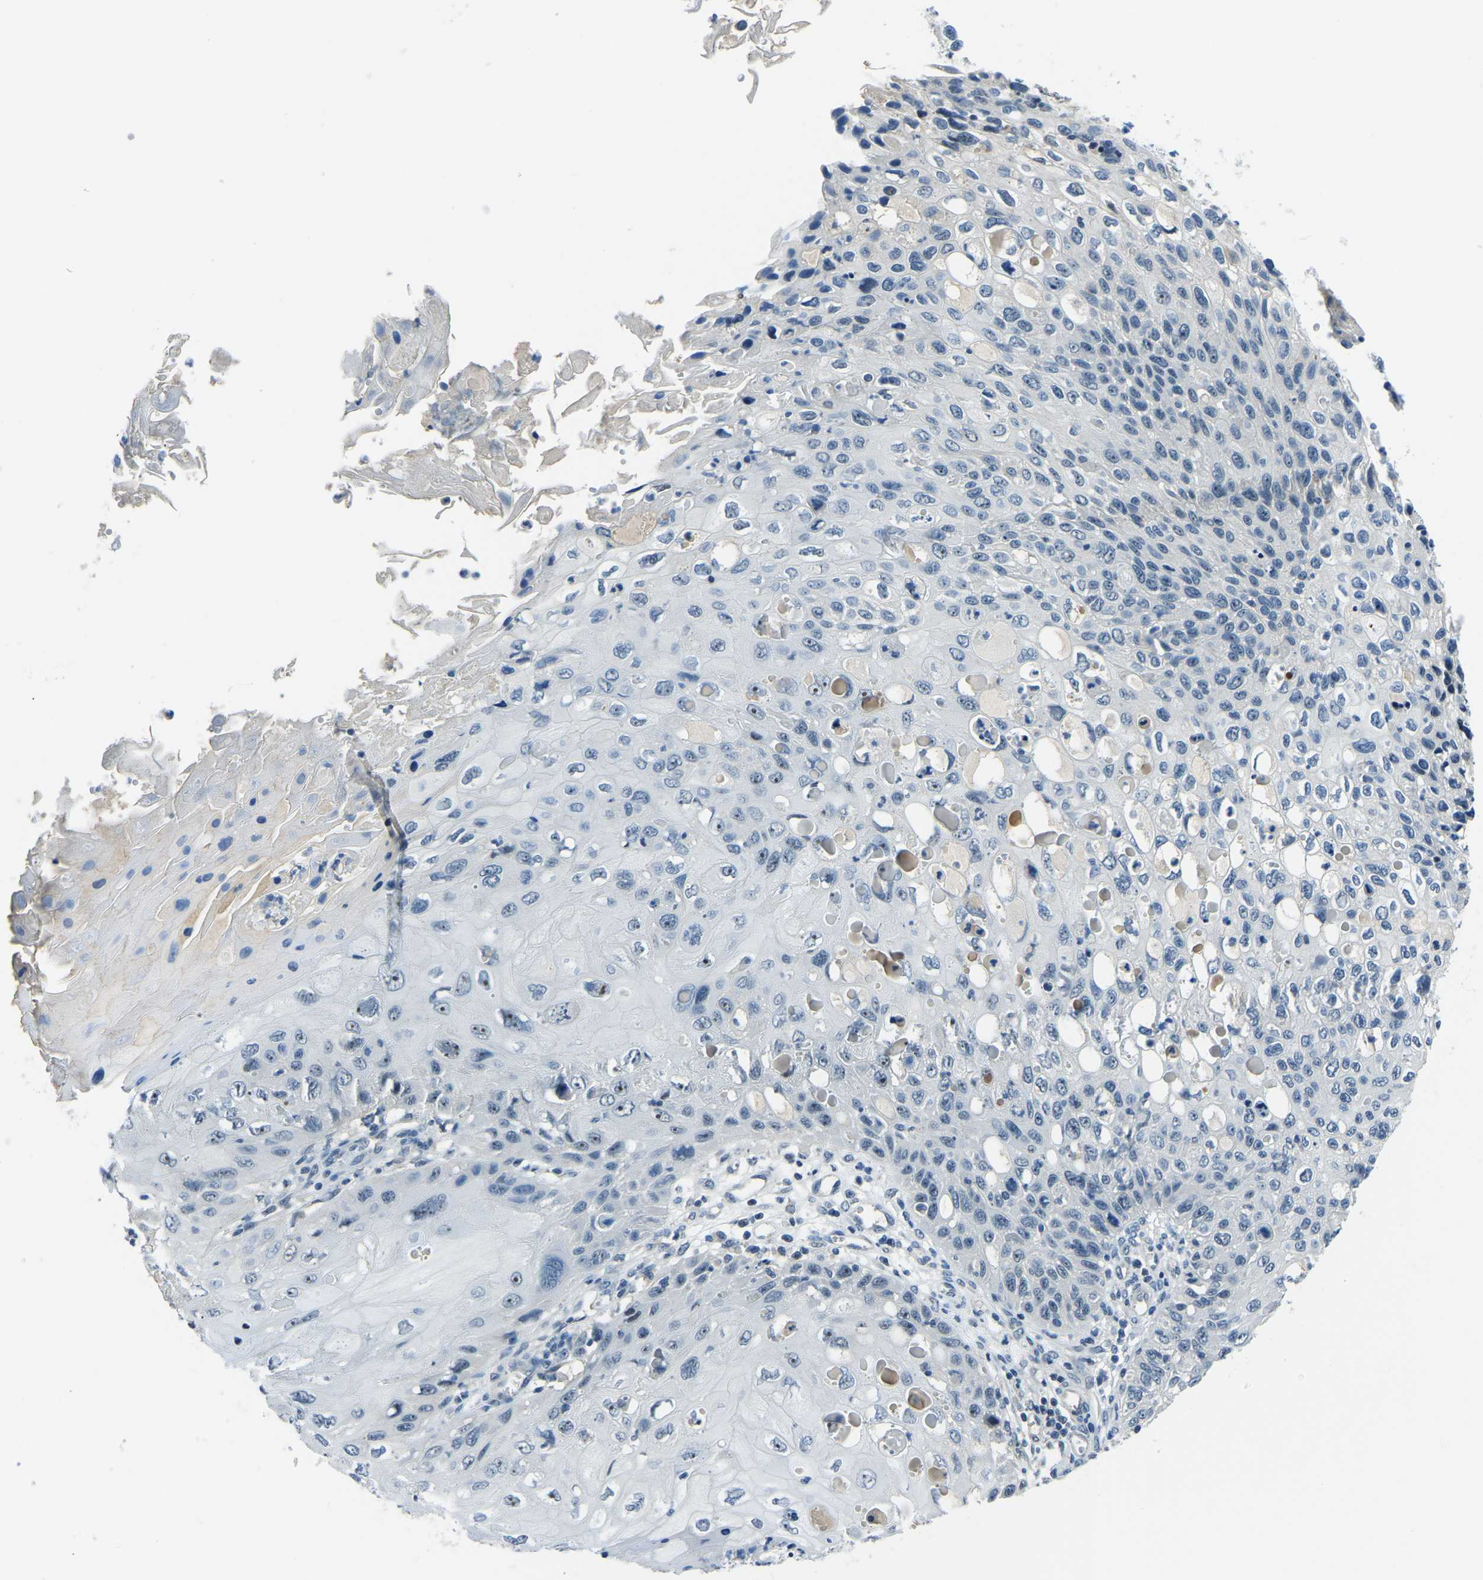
{"staining": {"intensity": "negative", "quantity": "none", "location": "none"}, "tissue": "cervical cancer", "cell_type": "Tumor cells", "image_type": "cancer", "snomed": [{"axis": "morphology", "description": "Squamous cell carcinoma, NOS"}, {"axis": "topography", "description": "Cervix"}], "caption": "Immunohistochemistry of human cervical squamous cell carcinoma exhibits no positivity in tumor cells.", "gene": "RRP1", "patient": {"sex": "female", "age": 70}}